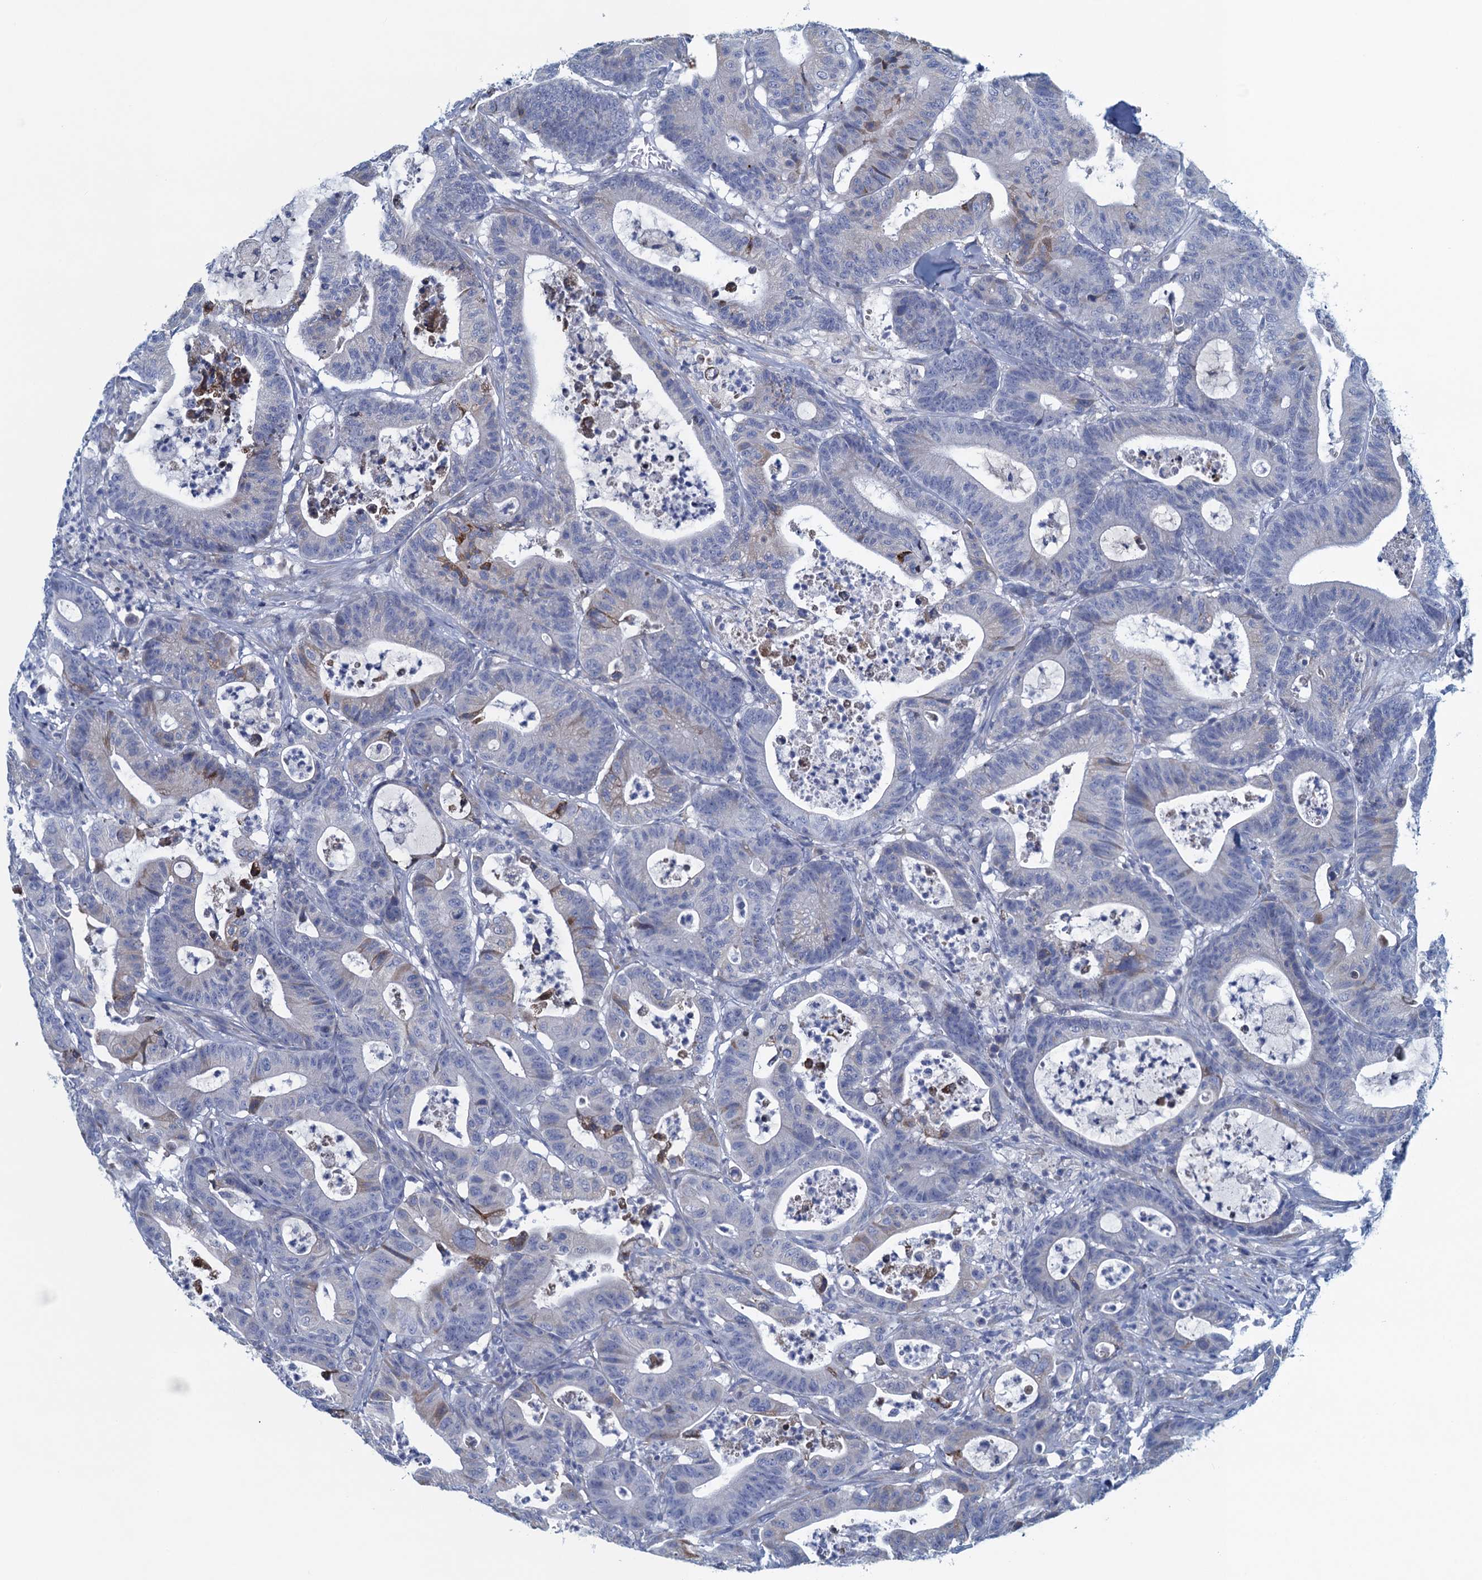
{"staining": {"intensity": "weak", "quantity": "<25%", "location": "cytoplasmic/membranous"}, "tissue": "colorectal cancer", "cell_type": "Tumor cells", "image_type": "cancer", "snomed": [{"axis": "morphology", "description": "Adenocarcinoma, NOS"}, {"axis": "topography", "description": "Colon"}], "caption": "Immunohistochemical staining of colorectal cancer exhibits no significant positivity in tumor cells.", "gene": "C10orf88", "patient": {"sex": "female", "age": 84}}